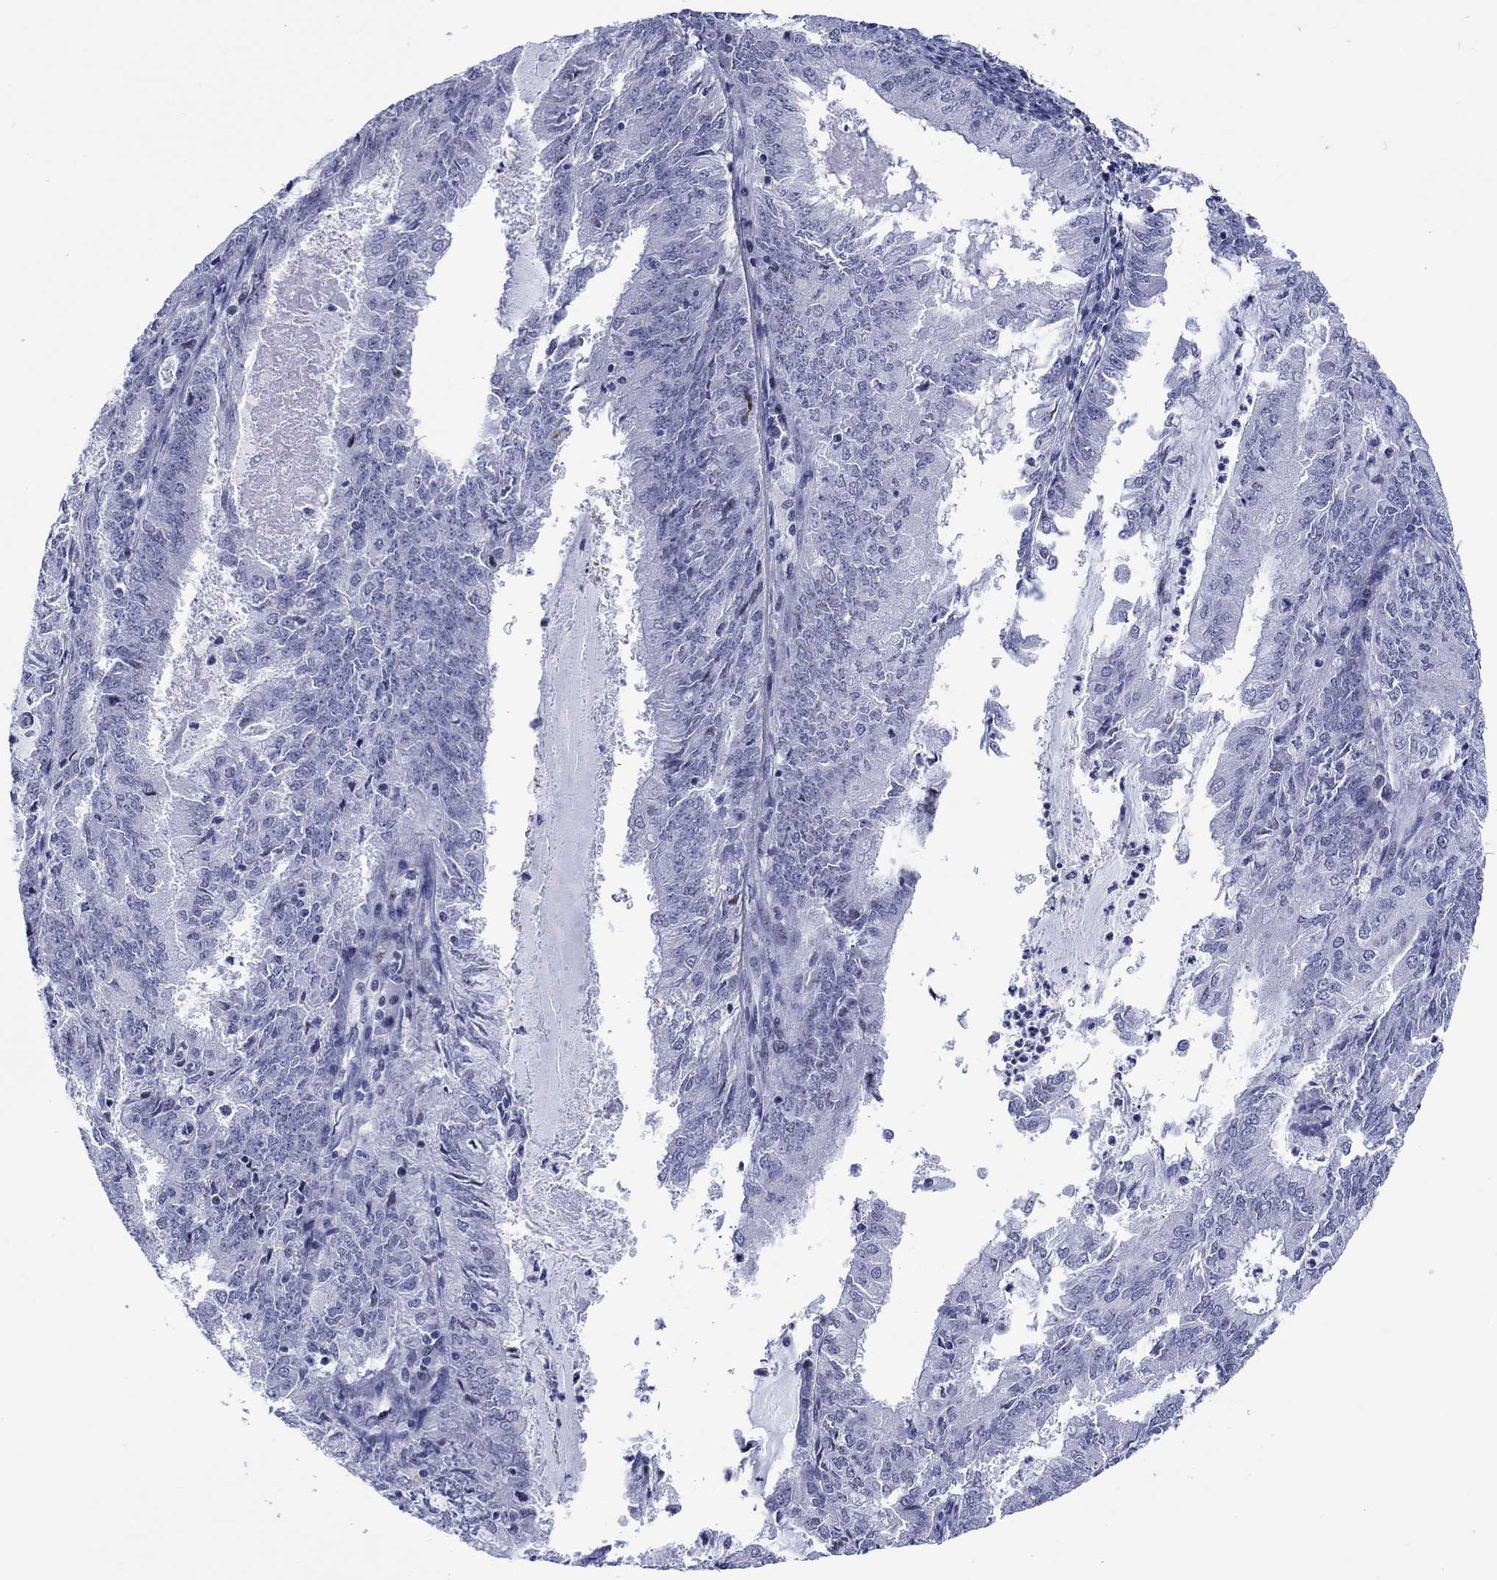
{"staining": {"intensity": "negative", "quantity": "none", "location": "none"}, "tissue": "endometrial cancer", "cell_type": "Tumor cells", "image_type": "cancer", "snomed": [{"axis": "morphology", "description": "Adenocarcinoma, NOS"}, {"axis": "topography", "description": "Endometrium"}], "caption": "DAB immunohistochemical staining of endometrial cancer (adenocarcinoma) shows no significant positivity in tumor cells.", "gene": "CDCA2", "patient": {"sex": "female", "age": 57}}